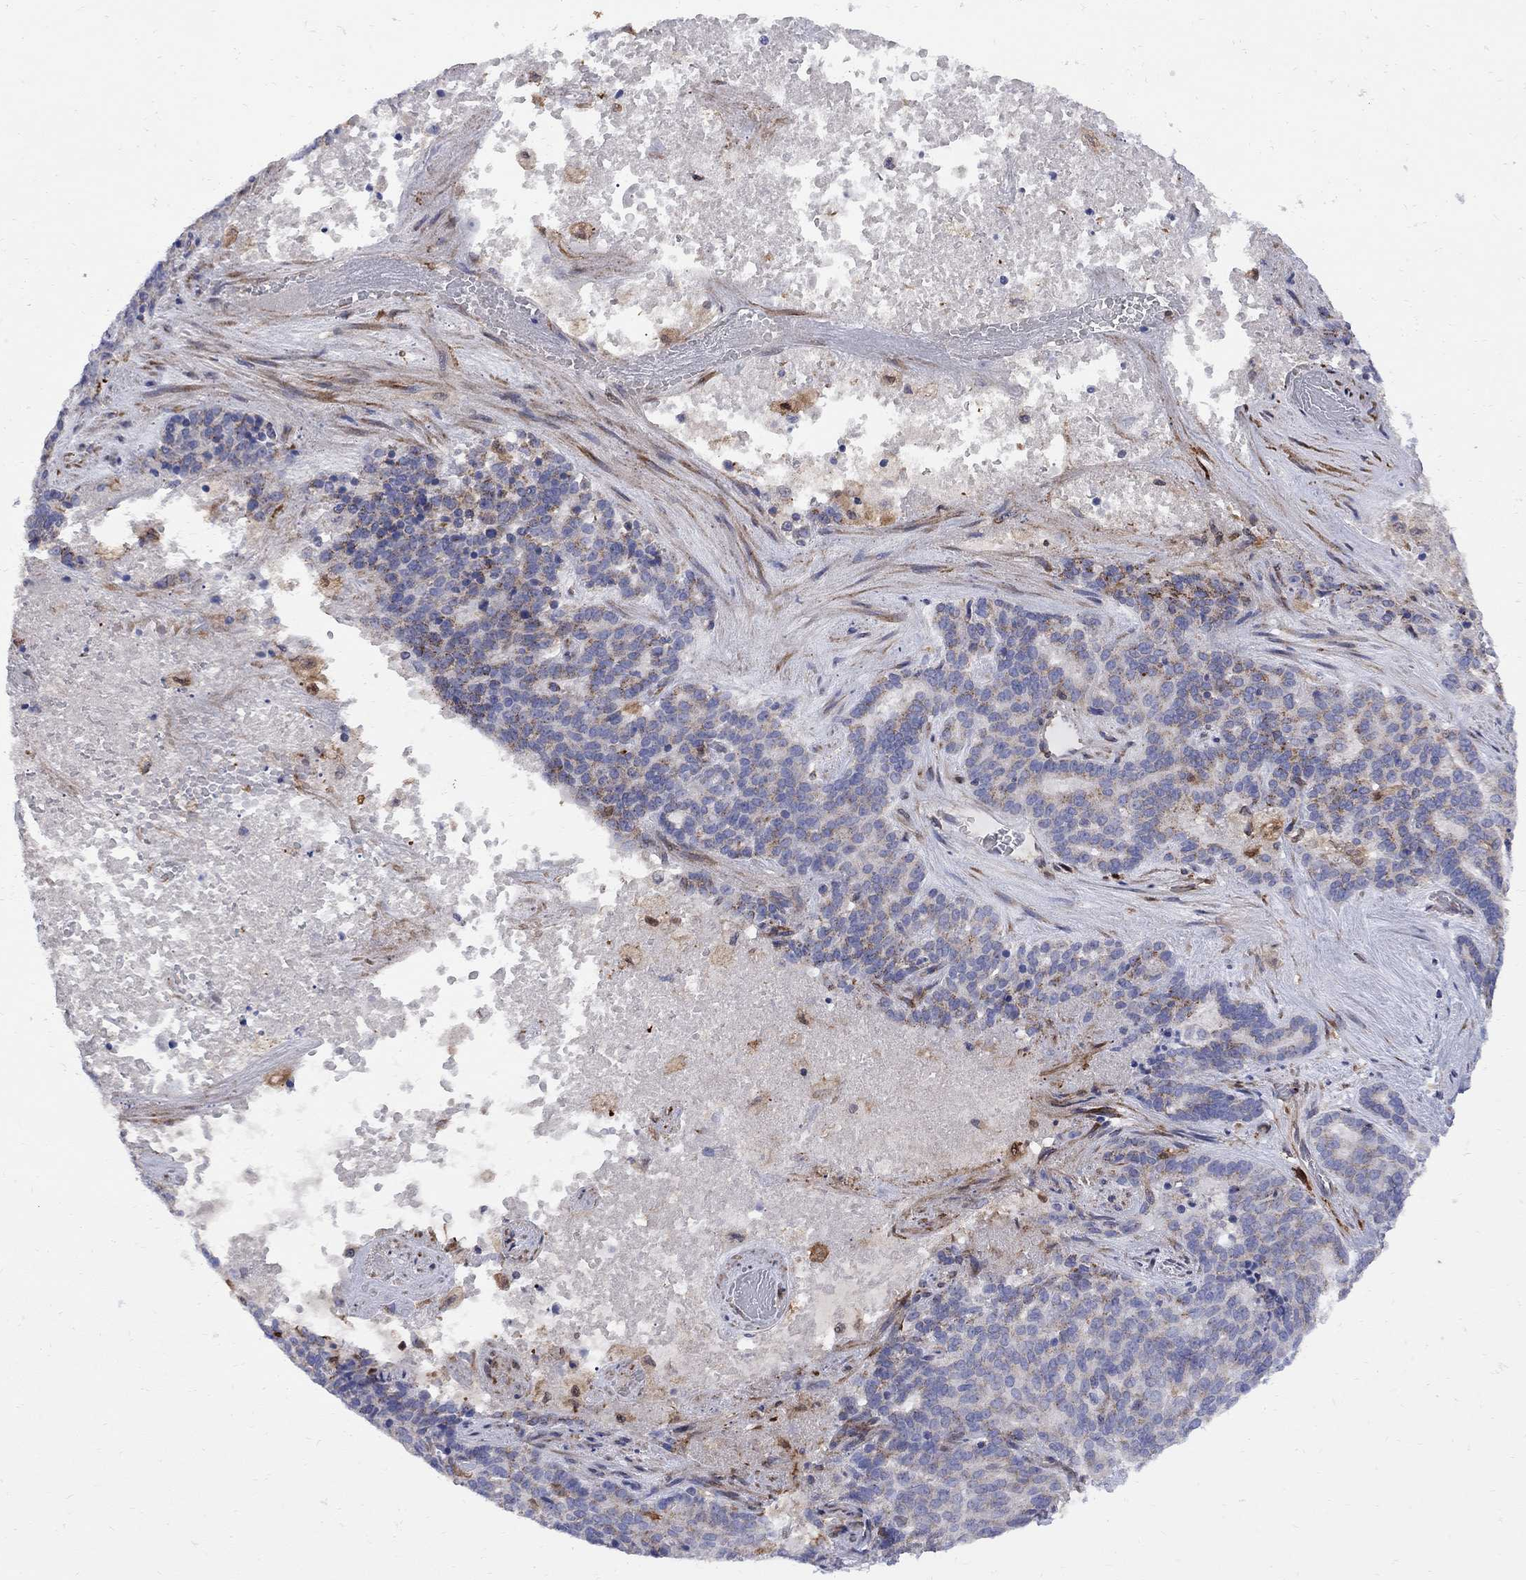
{"staining": {"intensity": "weak", "quantity": "<25%", "location": "cytoplasmic/membranous"}, "tissue": "liver cancer", "cell_type": "Tumor cells", "image_type": "cancer", "snomed": [{"axis": "morphology", "description": "Cholangiocarcinoma"}, {"axis": "topography", "description": "Liver"}], "caption": "There is no significant expression in tumor cells of liver cancer. (DAB immunohistochemistry visualized using brightfield microscopy, high magnification).", "gene": "MTHFR", "patient": {"sex": "female", "age": 47}}